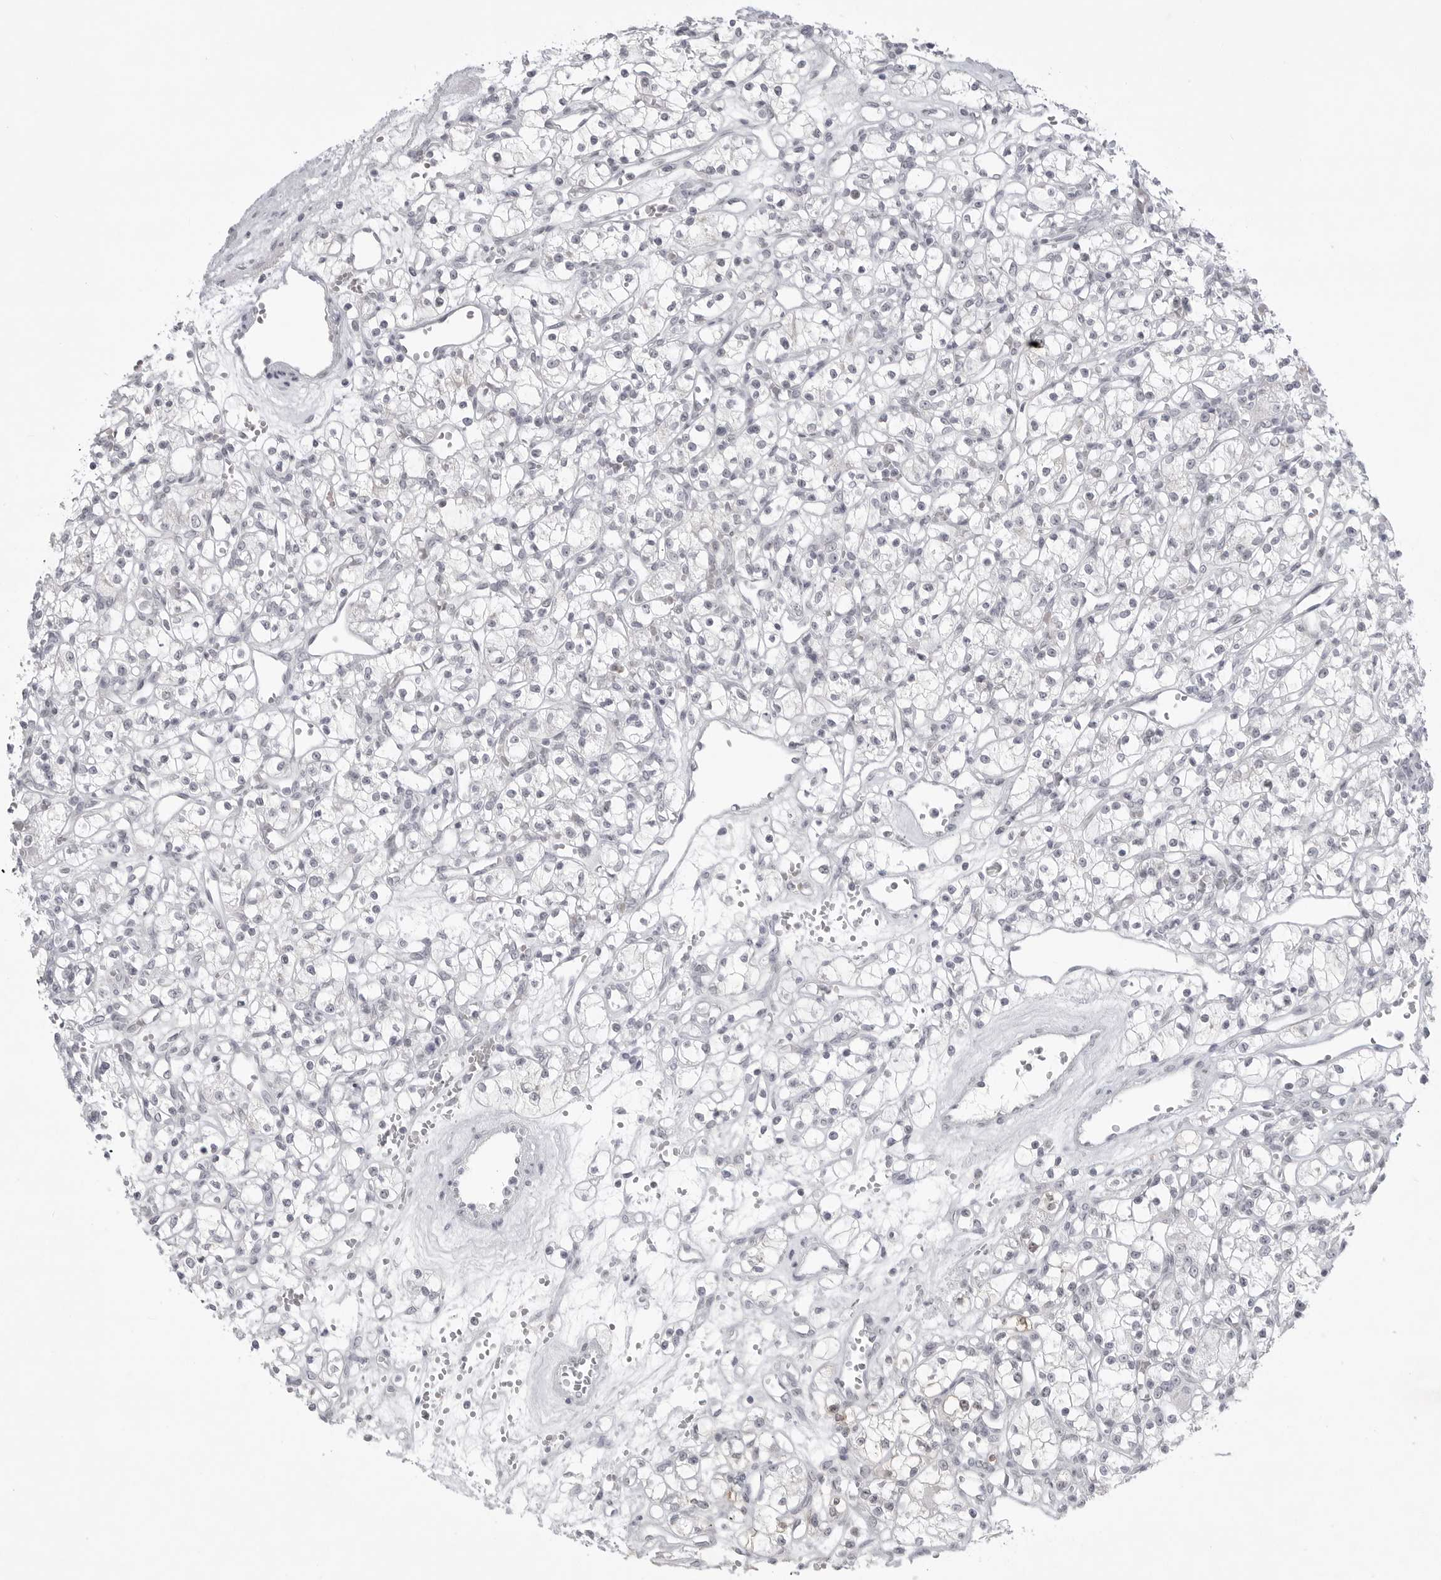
{"staining": {"intensity": "negative", "quantity": "none", "location": "none"}, "tissue": "renal cancer", "cell_type": "Tumor cells", "image_type": "cancer", "snomed": [{"axis": "morphology", "description": "Adenocarcinoma, NOS"}, {"axis": "topography", "description": "Kidney"}], "caption": "High magnification brightfield microscopy of renal cancer (adenocarcinoma) stained with DAB (brown) and counterstained with hematoxylin (blue): tumor cells show no significant staining.", "gene": "TCTN3", "patient": {"sex": "female", "age": 59}}